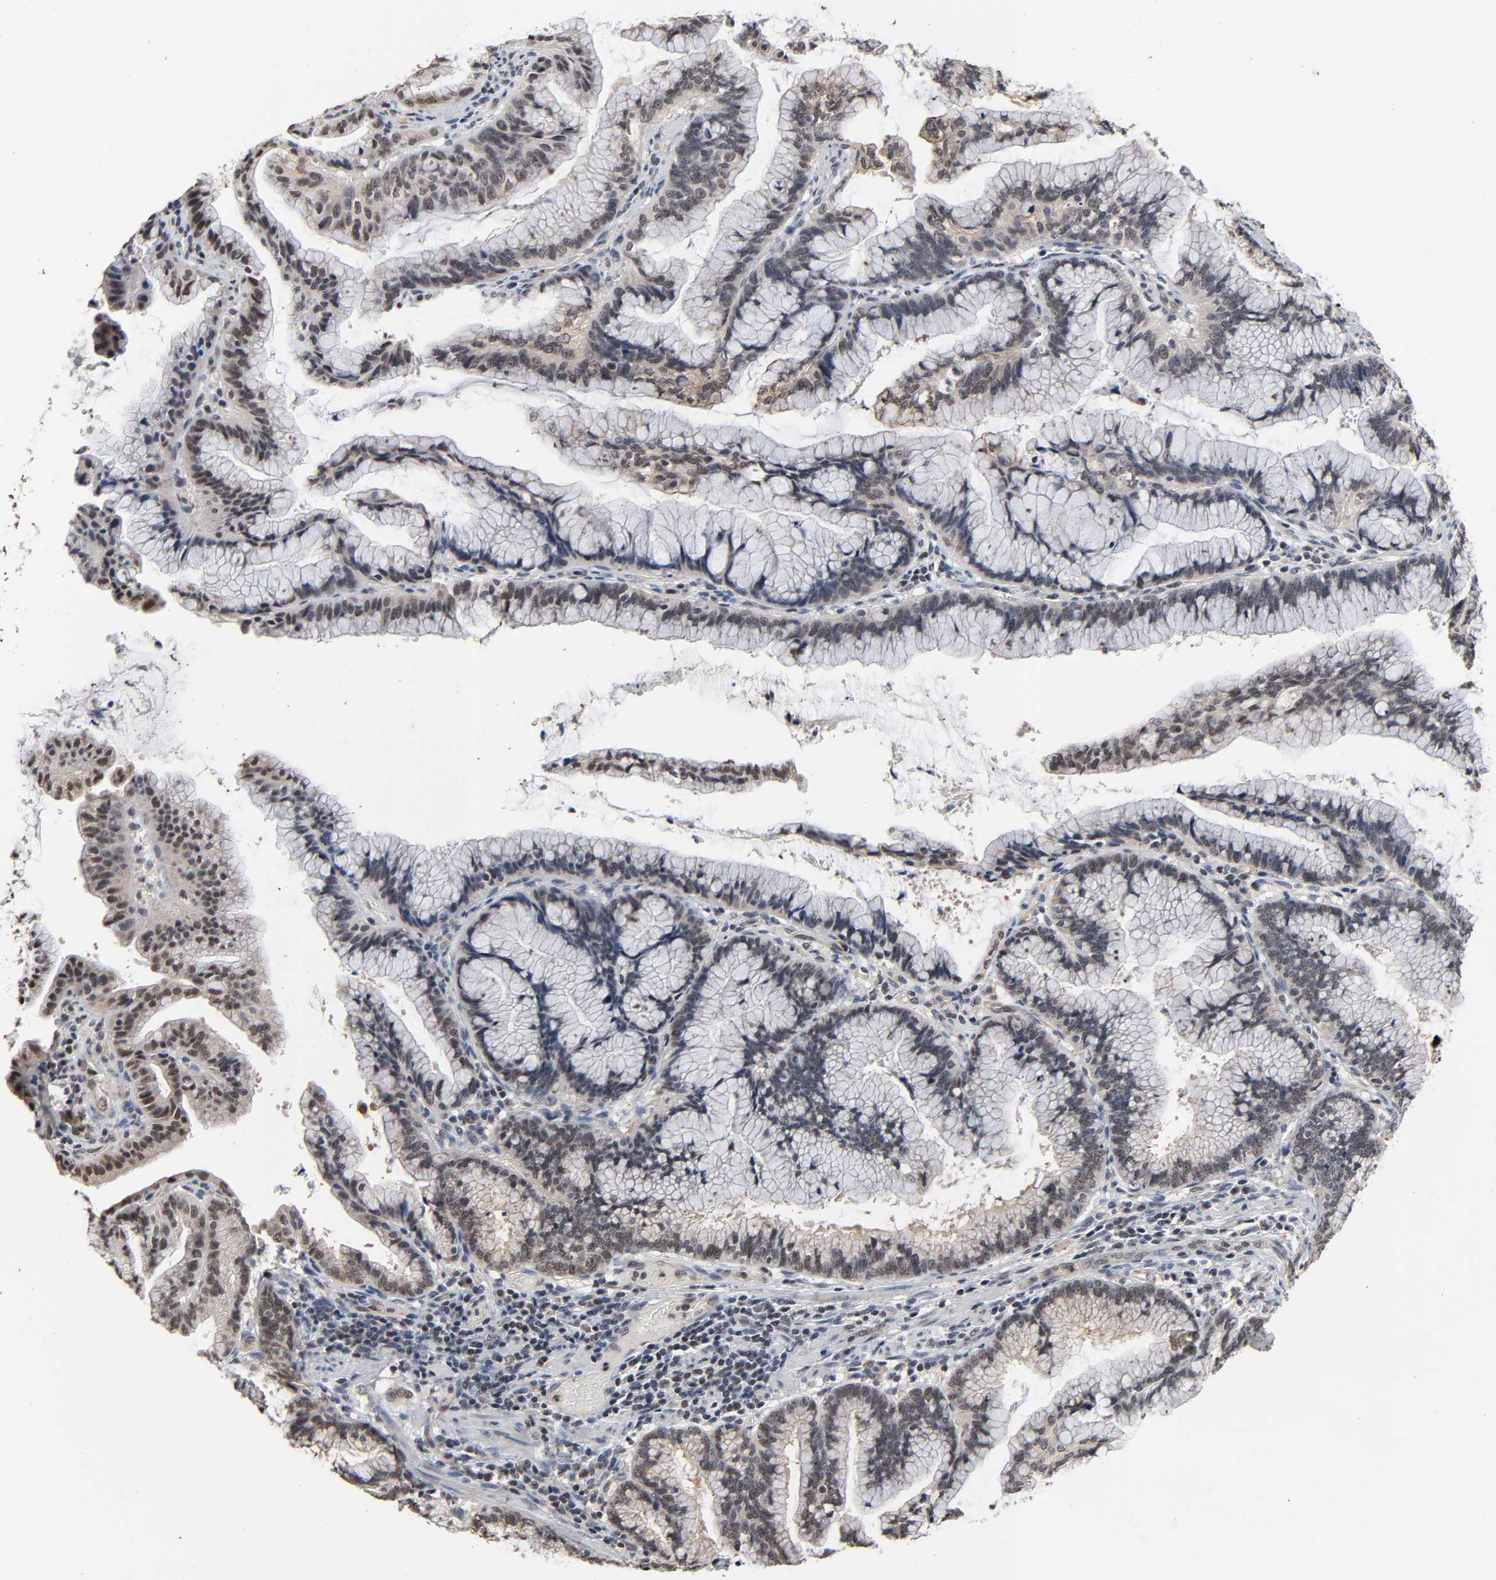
{"staining": {"intensity": "weak", "quantity": "<25%", "location": "cytoplasmic/membranous"}, "tissue": "pancreatic cancer", "cell_type": "Tumor cells", "image_type": "cancer", "snomed": [{"axis": "morphology", "description": "Adenocarcinoma, NOS"}, {"axis": "topography", "description": "Pancreas"}], "caption": "Tumor cells show no significant expression in pancreatic cancer (adenocarcinoma). (Brightfield microscopy of DAB immunohistochemistry at high magnification).", "gene": "ZNF419", "patient": {"sex": "female", "age": 64}}